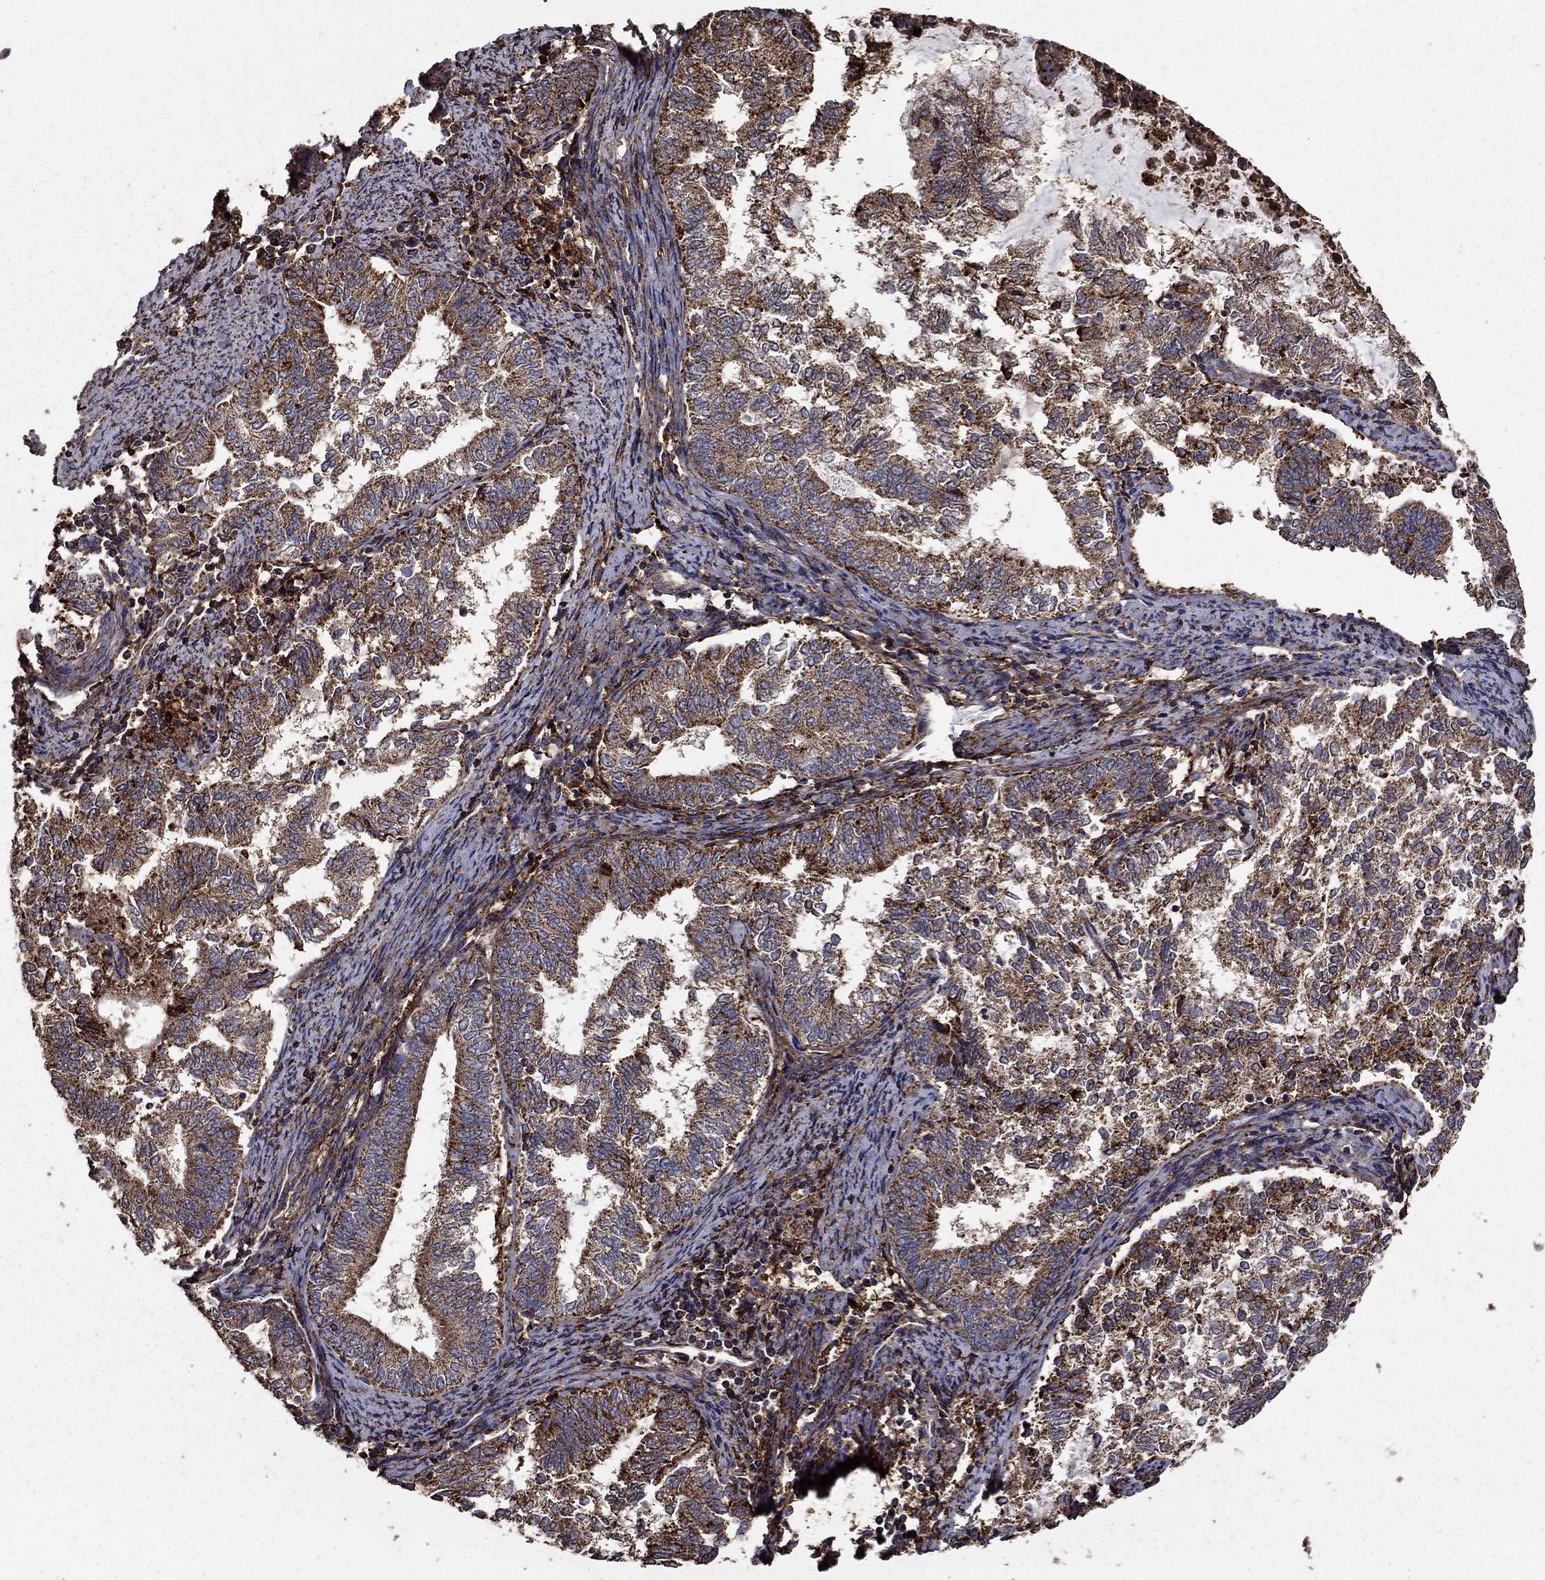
{"staining": {"intensity": "strong", "quantity": ">75%", "location": "cytoplasmic/membranous"}, "tissue": "endometrial cancer", "cell_type": "Tumor cells", "image_type": "cancer", "snomed": [{"axis": "morphology", "description": "Adenocarcinoma, NOS"}, {"axis": "topography", "description": "Endometrium"}], "caption": "A photomicrograph of endometrial cancer stained for a protein shows strong cytoplasmic/membranous brown staining in tumor cells.", "gene": "IFRD1", "patient": {"sex": "female", "age": 65}}